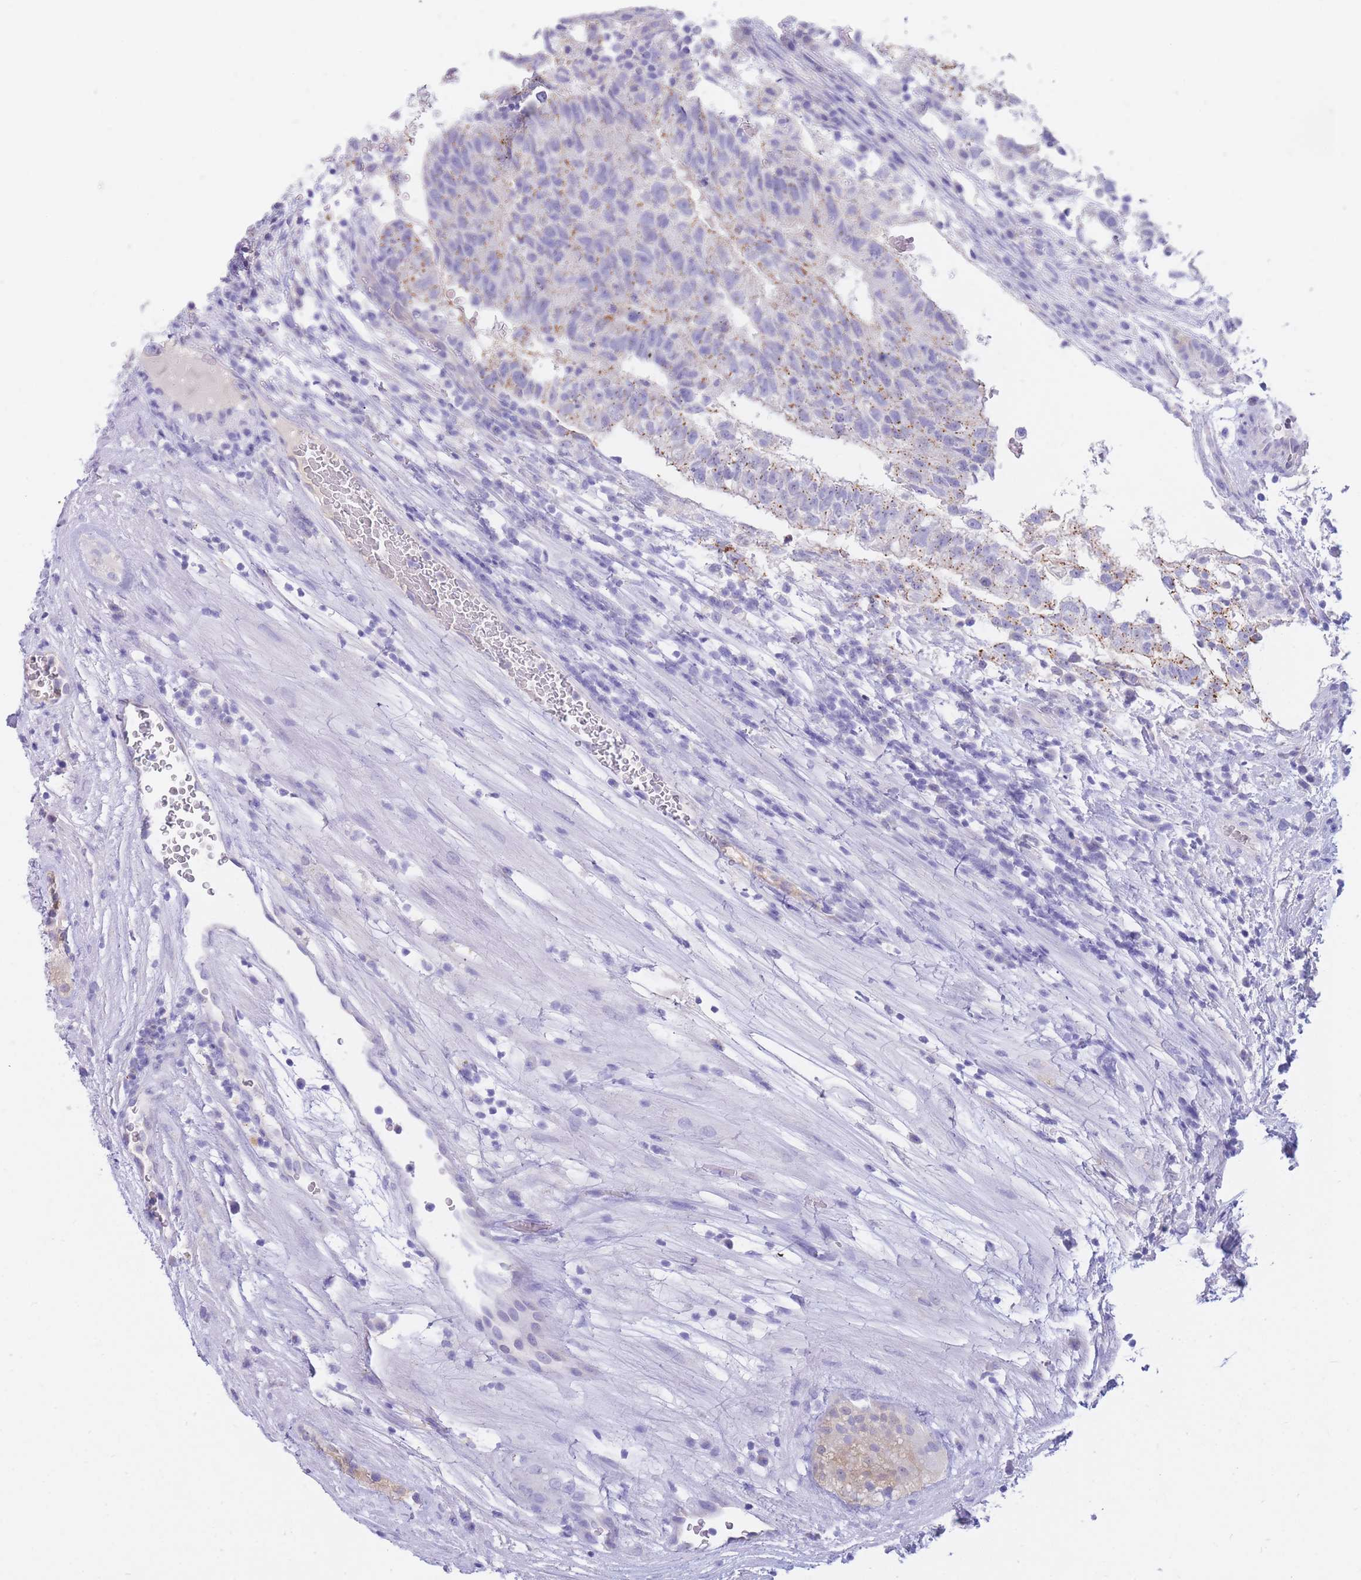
{"staining": {"intensity": "weak", "quantity": "<25%", "location": "cytoplasmic/membranous"}, "tissue": "testis cancer", "cell_type": "Tumor cells", "image_type": "cancer", "snomed": [{"axis": "morphology", "description": "Normal tissue, NOS"}, {"axis": "morphology", "description": "Carcinoma, Embryonal, NOS"}, {"axis": "topography", "description": "Testis"}], "caption": "High magnification brightfield microscopy of testis embryonal carcinoma stained with DAB (brown) and counterstained with hematoxylin (blue): tumor cells show no significant positivity.", "gene": "SULT1A1", "patient": {"sex": "male", "age": 32}}